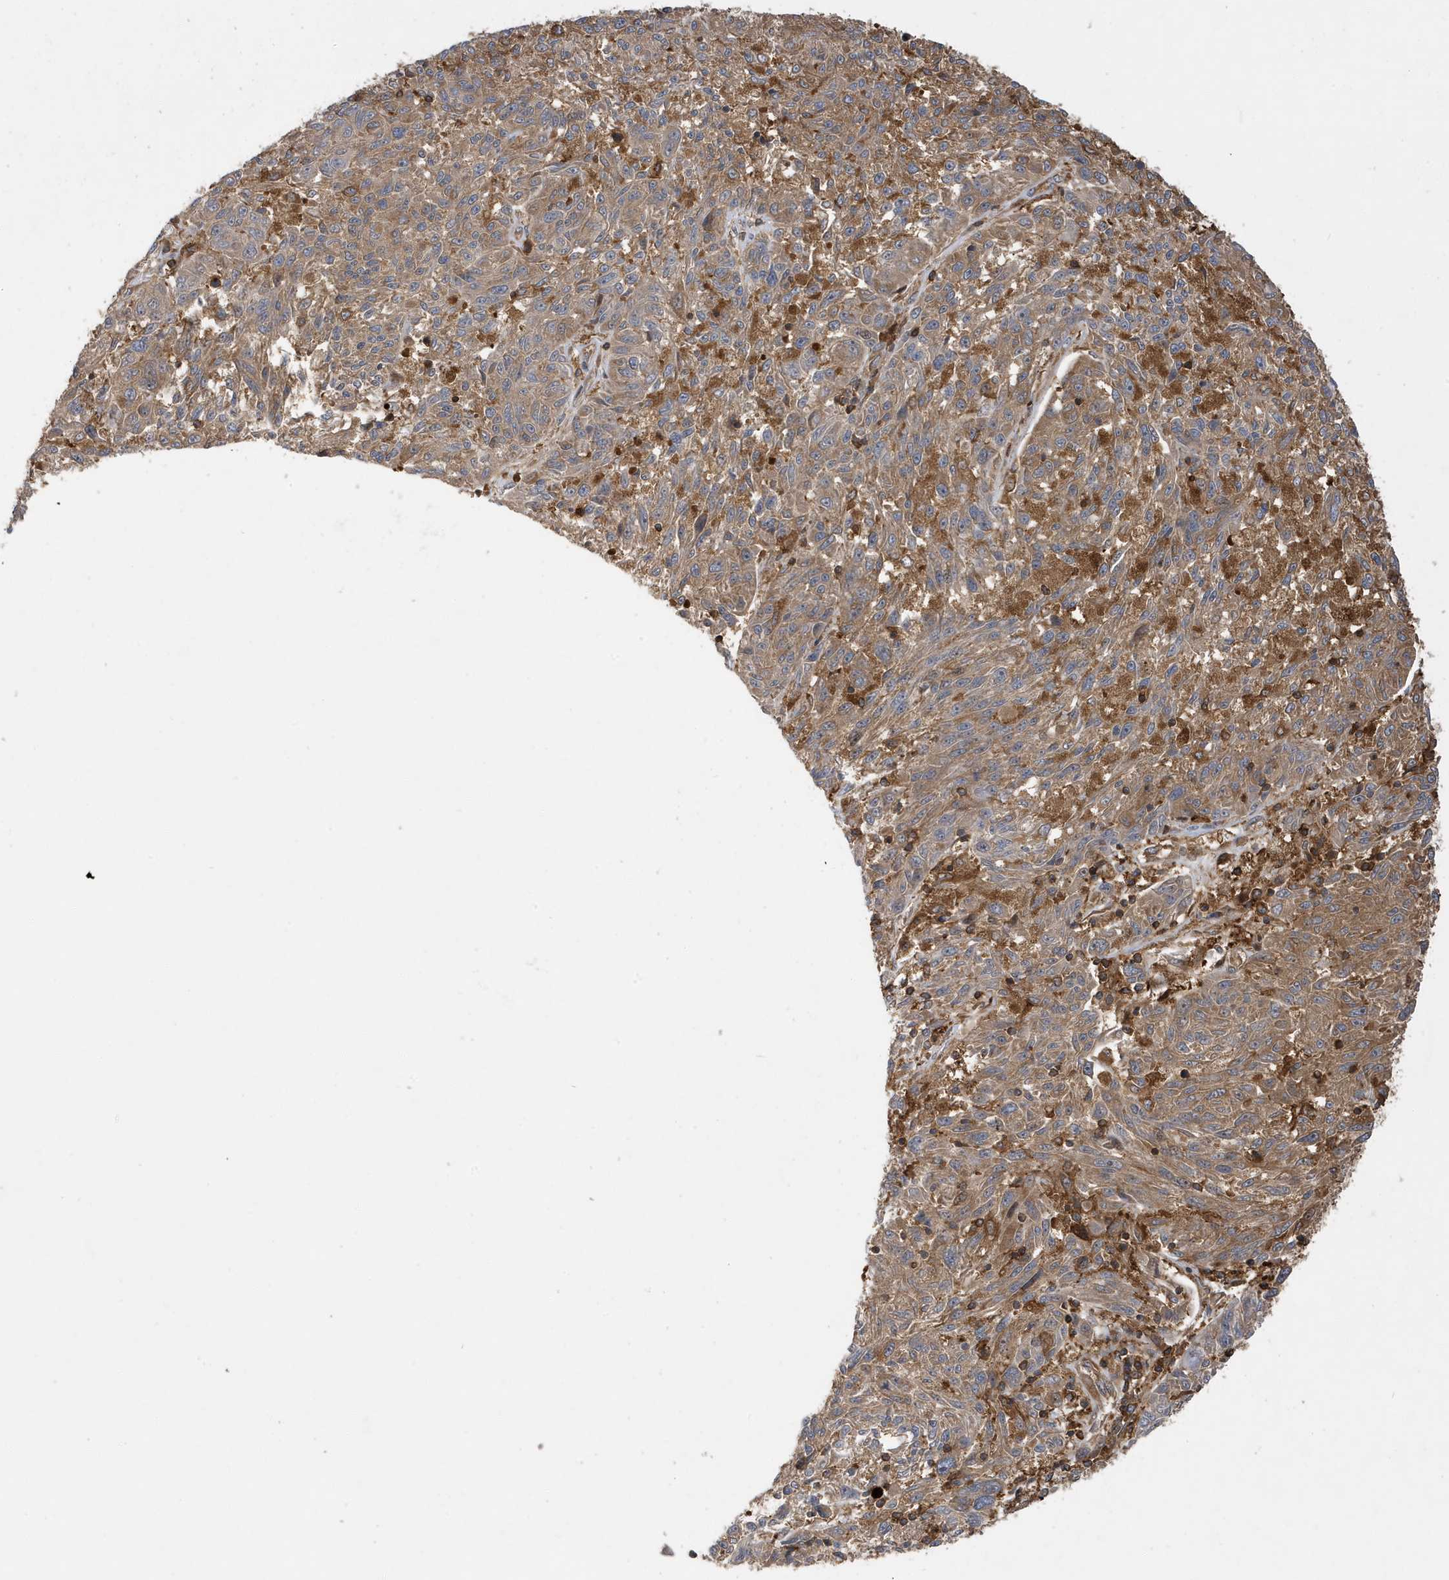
{"staining": {"intensity": "moderate", "quantity": ">75%", "location": "cytoplasmic/membranous"}, "tissue": "melanoma", "cell_type": "Tumor cells", "image_type": "cancer", "snomed": [{"axis": "morphology", "description": "Malignant melanoma, NOS"}, {"axis": "topography", "description": "Skin"}], "caption": "Approximately >75% of tumor cells in melanoma display moderate cytoplasmic/membranous protein staining as visualized by brown immunohistochemical staining.", "gene": "LAPTM4A", "patient": {"sex": "male", "age": 53}}